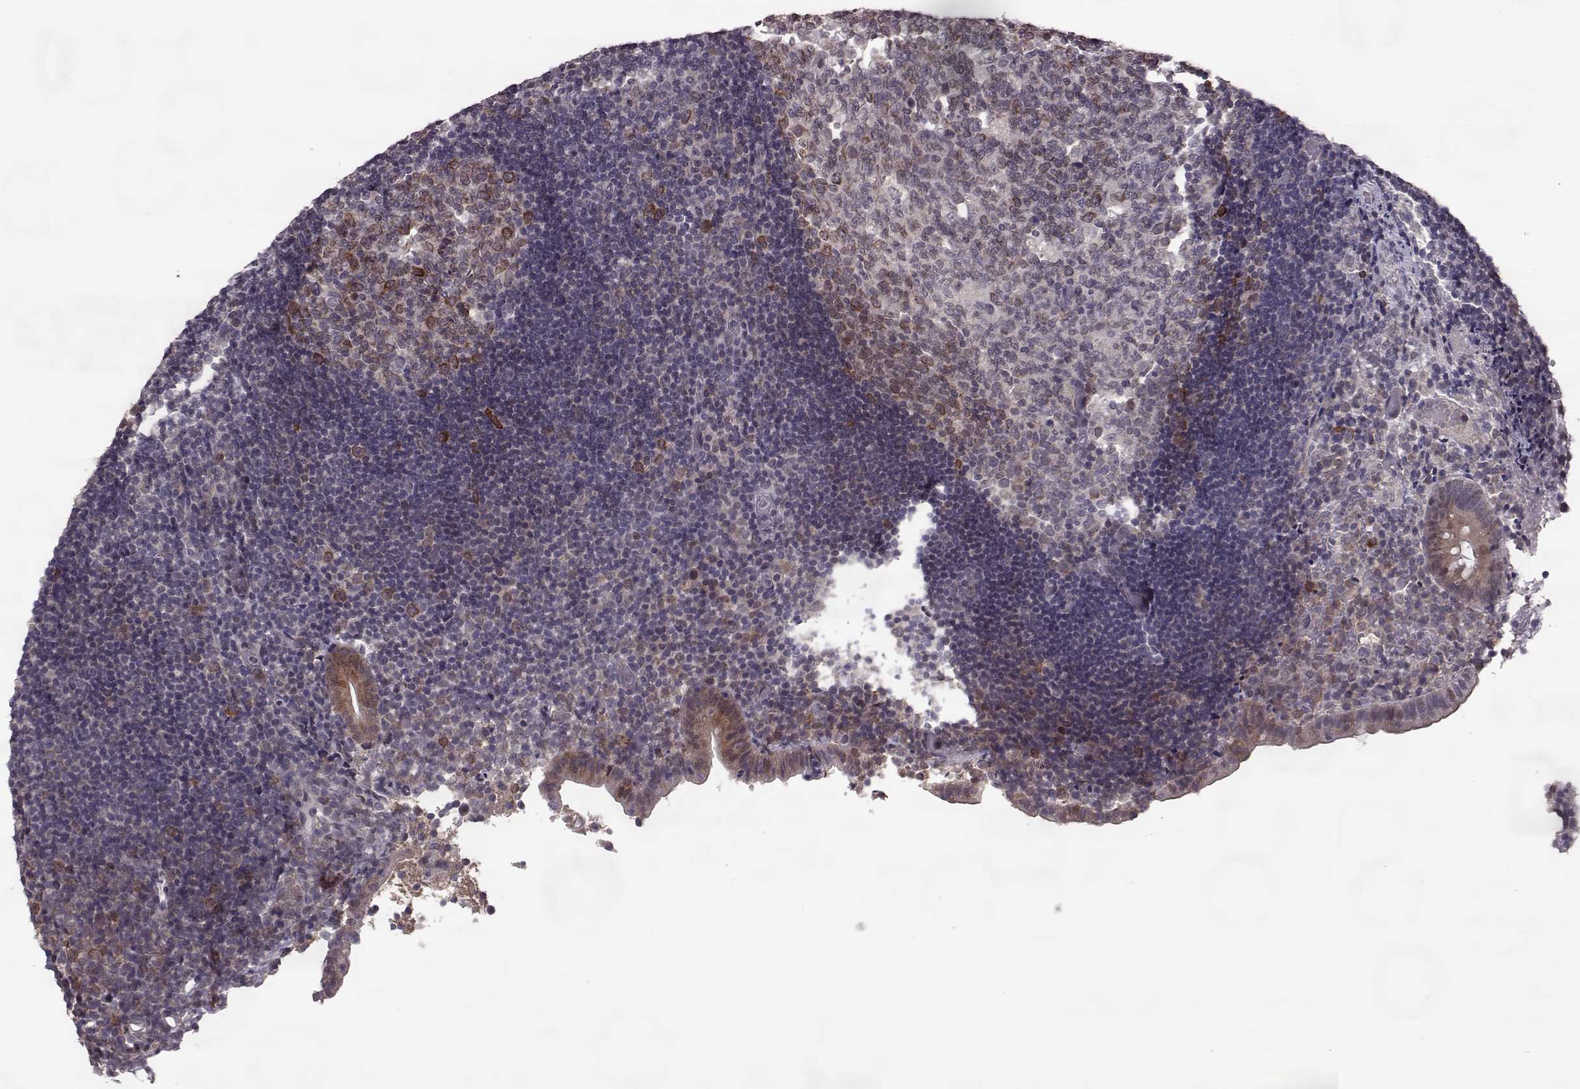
{"staining": {"intensity": "strong", "quantity": ">75%", "location": "cytoplasmic/membranous"}, "tissue": "appendix", "cell_type": "Glandular cells", "image_type": "normal", "snomed": [{"axis": "morphology", "description": "Normal tissue, NOS"}, {"axis": "topography", "description": "Appendix"}], "caption": "Appendix stained with DAB (3,3'-diaminobenzidine) immunohistochemistry displays high levels of strong cytoplasmic/membranous staining in approximately >75% of glandular cells. (DAB (3,3'-diaminobenzidine) IHC, brown staining for protein, blue staining for nuclei).", "gene": "ELOVL5", "patient": {"sex": "female", "age": 32}}